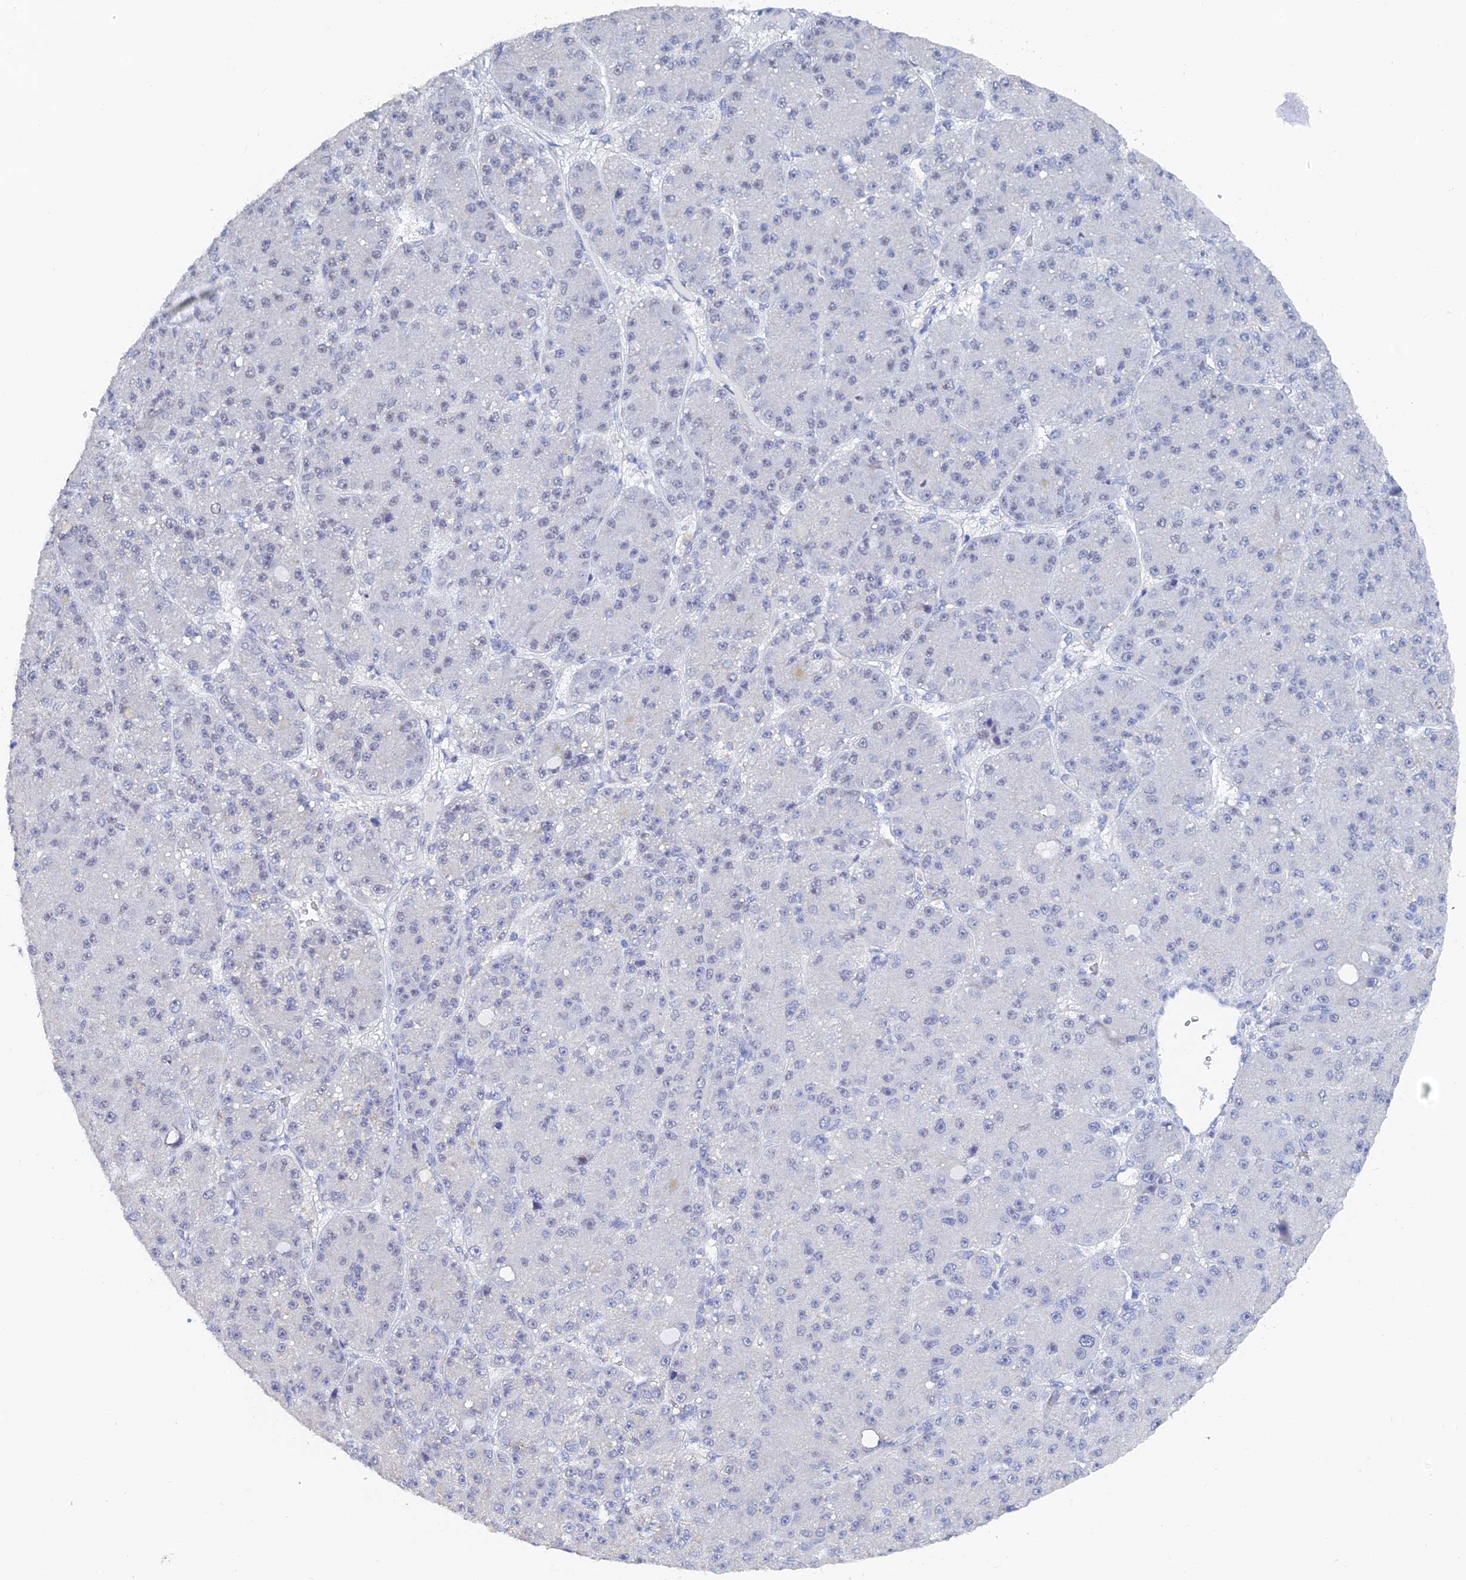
{"staining": {"intensity": "negative", "quantity": "none", "location": "none"}, "tissue": "liver cancer", "cell_type": "Tumor cells", "image_type": "cancer", "snomed": [{"axis": "morphology", "description": "Carcinoma, Hepatocellular, NOS"}, {"axis": "topography", "description": "Liver"}], "caption": "Immunohistochemistry (IHC) micrograph of neoplastic tissue: human liver cancer stained with DAB (3,3'-diaminobenzidine) reveals no significant protein expression in tumor cells.", "gene": "GMNC", "patient": {"sex": "male", "age": 67}}